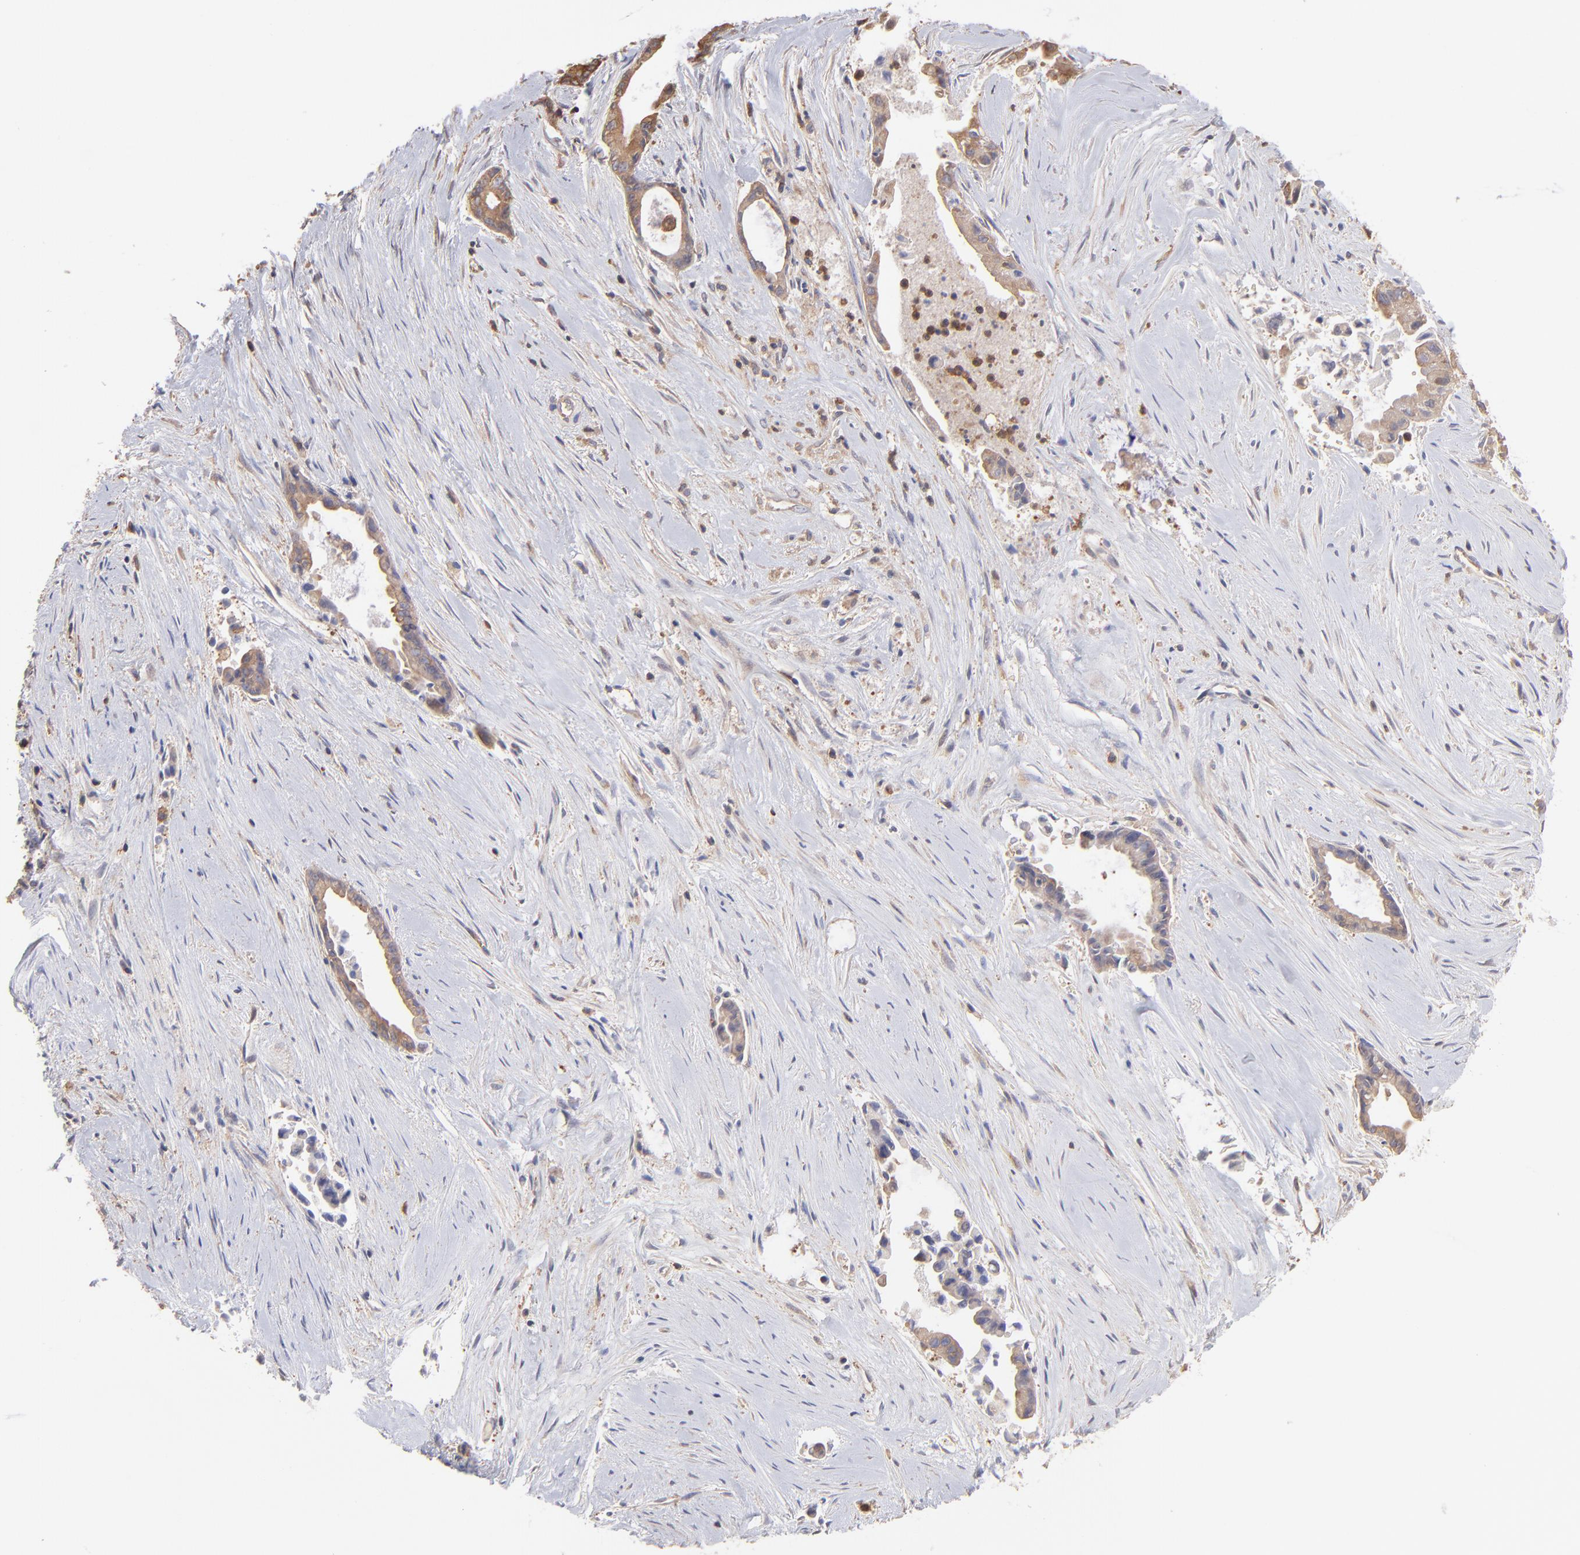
{"staining": {"intensity": "strong", "quantity": ">75%", "location": "cytoplasmic/membranous"}, "tissue": "liver cancer", "cell_type": "Tumor cells", "image_type": "cancer", "snomed": [{"axis": "morphology", "description": "Cholangiocarcinoma"}, {"axis": "topography", "description": "Liver"}], "caption": "A photomicrograph of human liver cholangiocarcinoma stained for a protein reveals strong cytoplasmic/membranous brown staining in tumor cells.", "gene": "MAP2K2", "patient": {"sex": "female", "age": 55}}